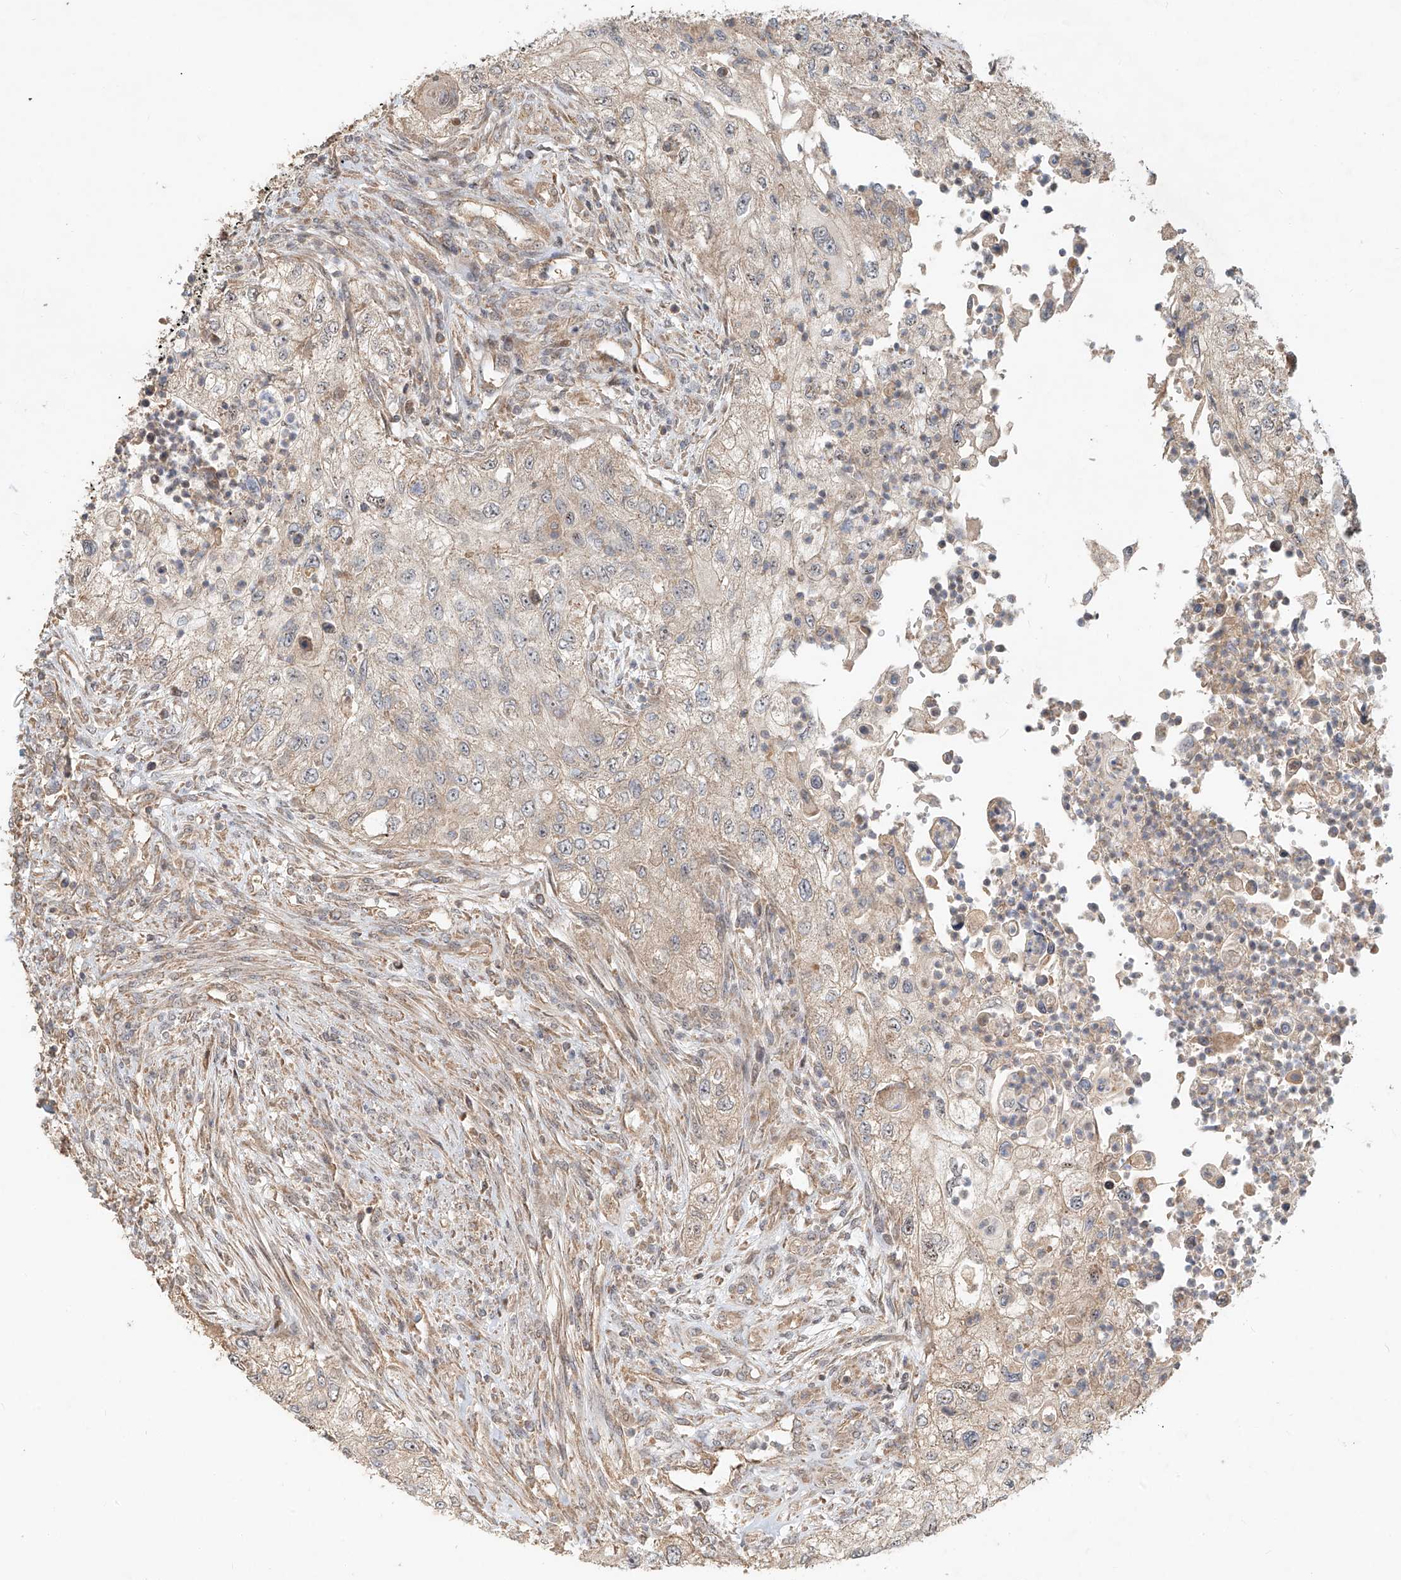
{"staining": {"intensity": "negative", "quantity": "none", "location": "none"}, "tissue": "urothelial cancer", "cell_type": "Tumor cells", "image_type": "cancer", "snomed": [{"axis": "morphology", "description": "Urothelial carcinoma, High grade"}, {"axis": "topography", "description": "Urinary bladder"}], "caption": "A histopathology image of human high-grade urothelial carcinoma is negative for staining in tumor cells.", "gene": "TMEM61", "patient": {"sex": "female", "age": 60}}